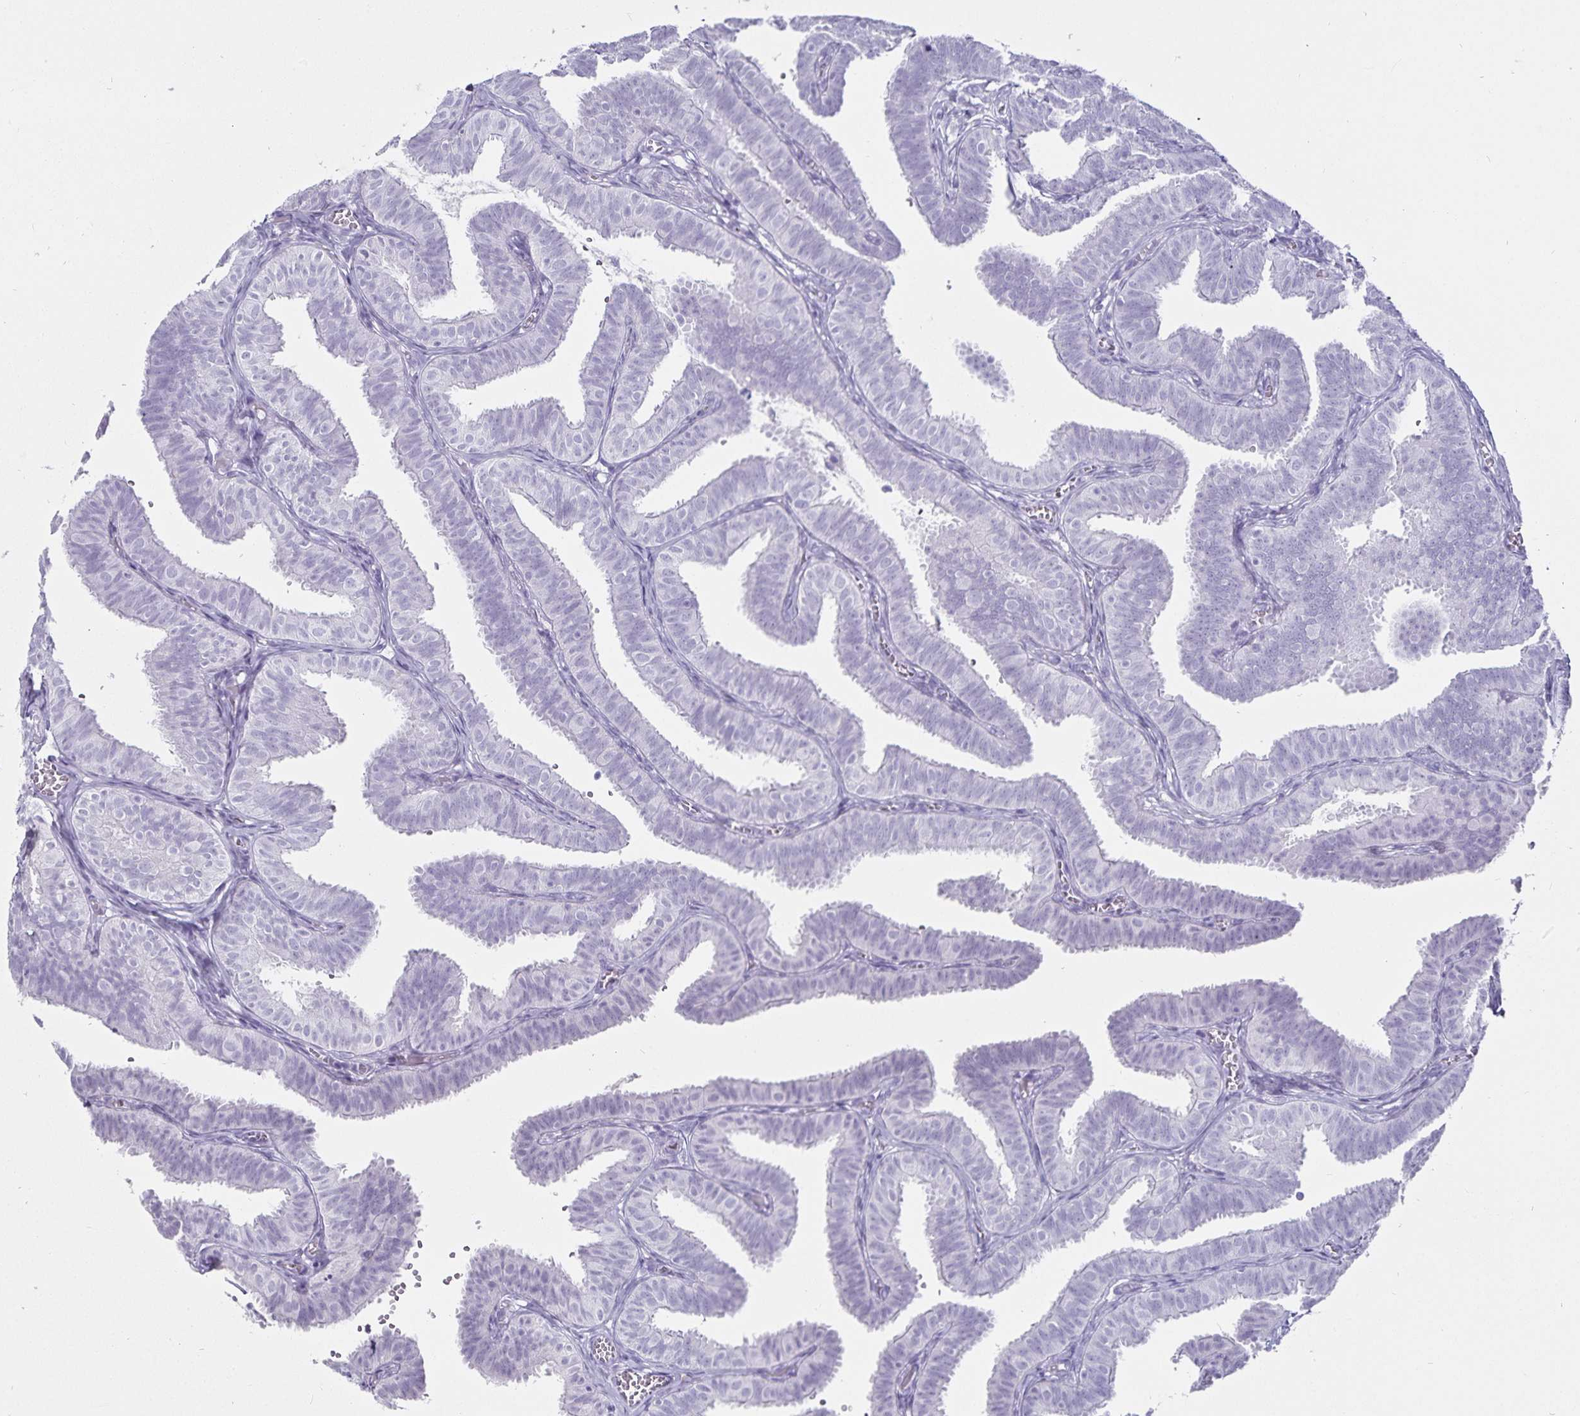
{"staining": {"intensity": "negative", "quantity": "none", "location": "none"}, "tissue": "fallopian tube", "cell_type": "Glandular cells", "image_type": "normal", "snomed": [{"axis": "morphology", "description": "Normal tissue, NOS"}, {"axis": "topography", "description": "Fallopian tube"}], "caption": "High power microscopy histopathology image of an immunohistochemistry (IHC) image of normal fallopian tube, revealing no significant expression in glandular cells.", "gene": "DEFA6", "patient": {"sex": "female", "age": 25}}